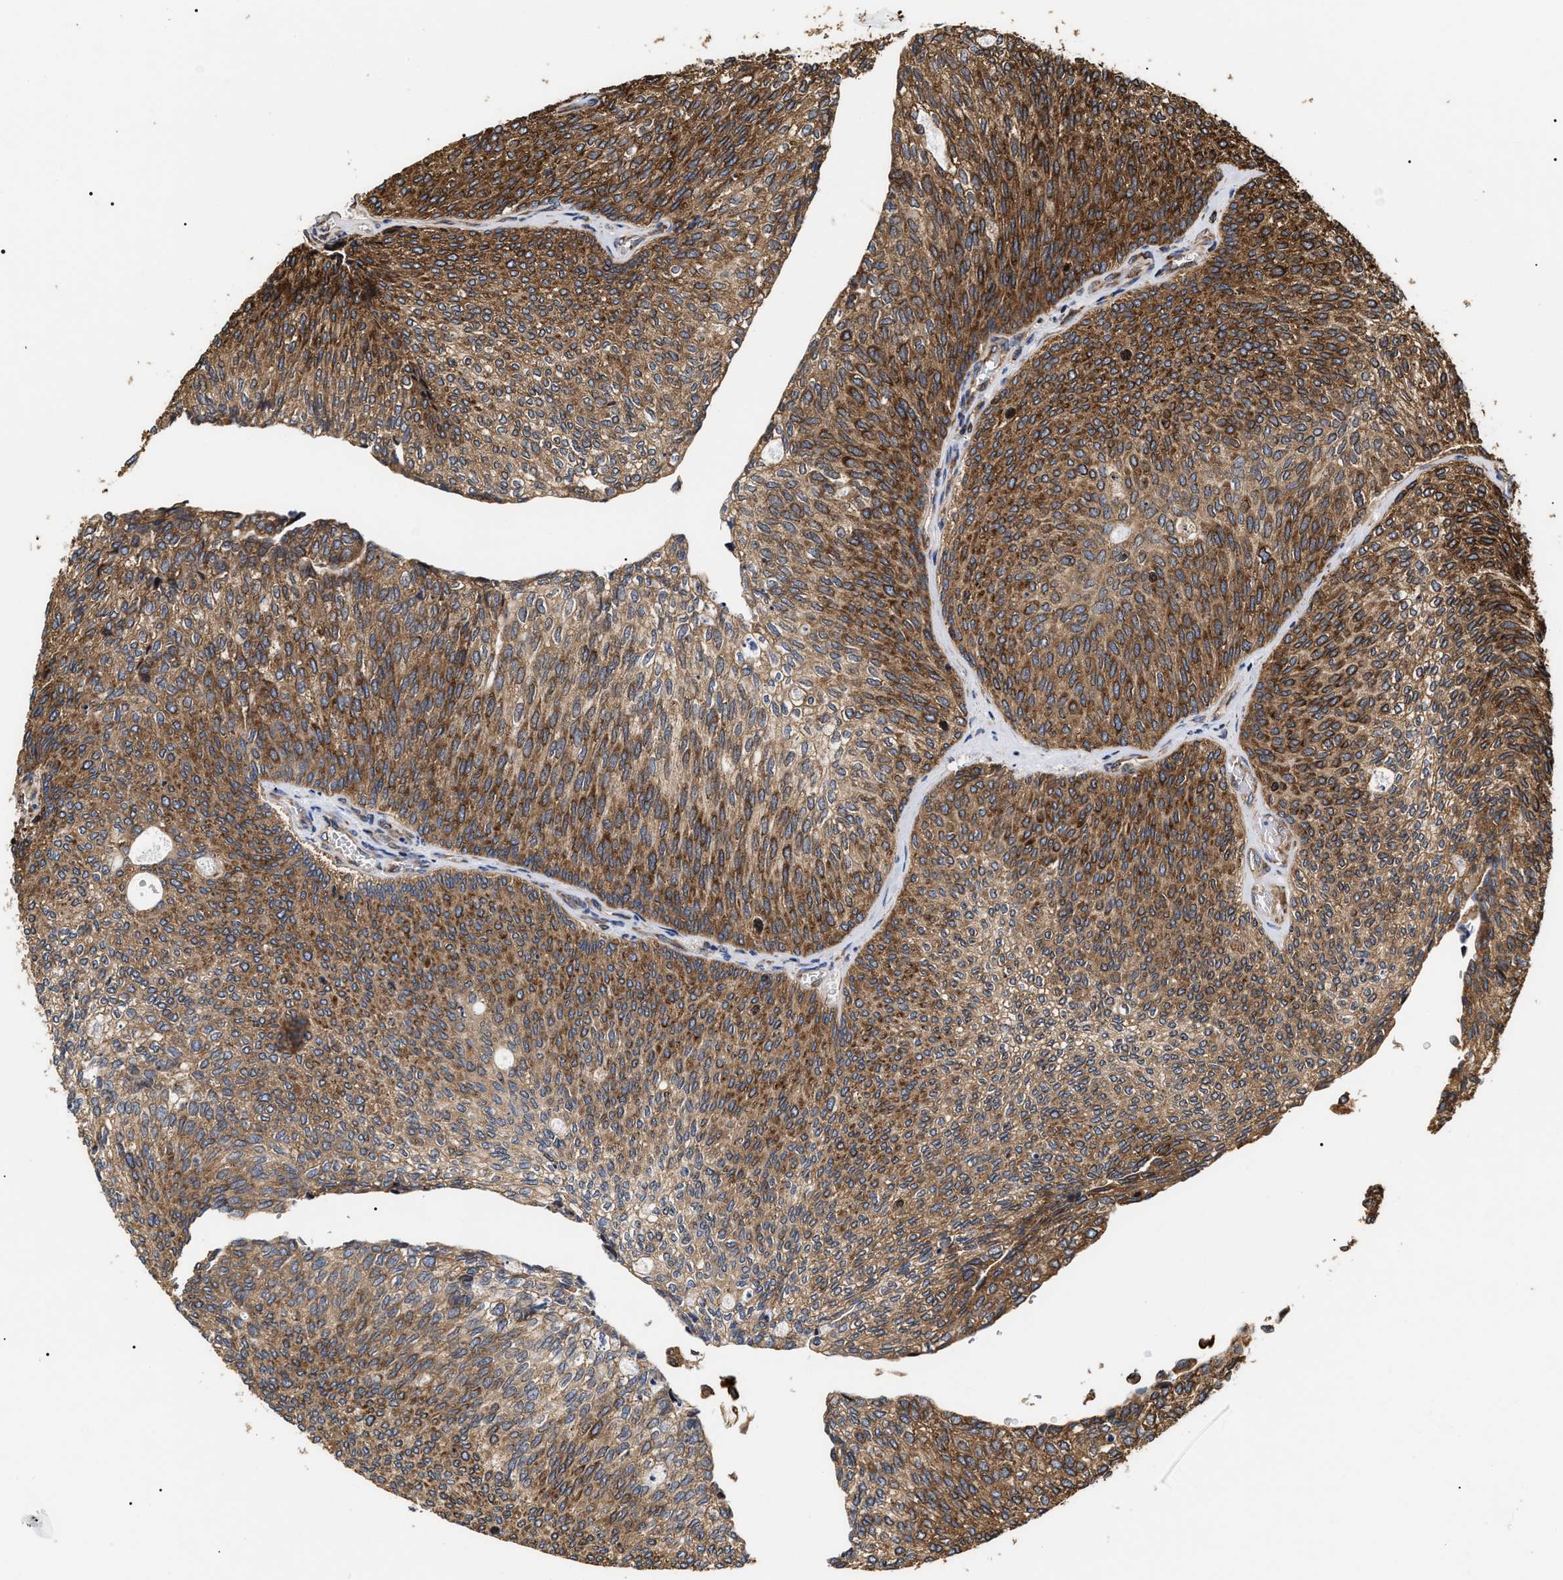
{"staining": {"intensity": "moderate", "quantity": ">75%", "location": "cytoplasmic/membranous"}, "tissue": "urothelial cancer", "cell_type": "Tumor cells", "image_type": "cancer", "snomed": [{"axis": "morphology", "description": "Urothelial carcinoma, Low grade"}, {"axis": "topography", "description": "Urinary bladder"}], "caption": "Urothelial carcinoma (low-grade) was stained to show a protein in brown. There is medium levels of moderate cytoplasmic/membranous expression in approximately >75% of tumor cells. The staining was performed using DAB (3,3'-diaminobenzidine), with brown indicating positive protein expression. Nuclei are stained blue with hematoxylin.", "gene": "SERBP1", "patient": {"sex": "female", "age": 79}}